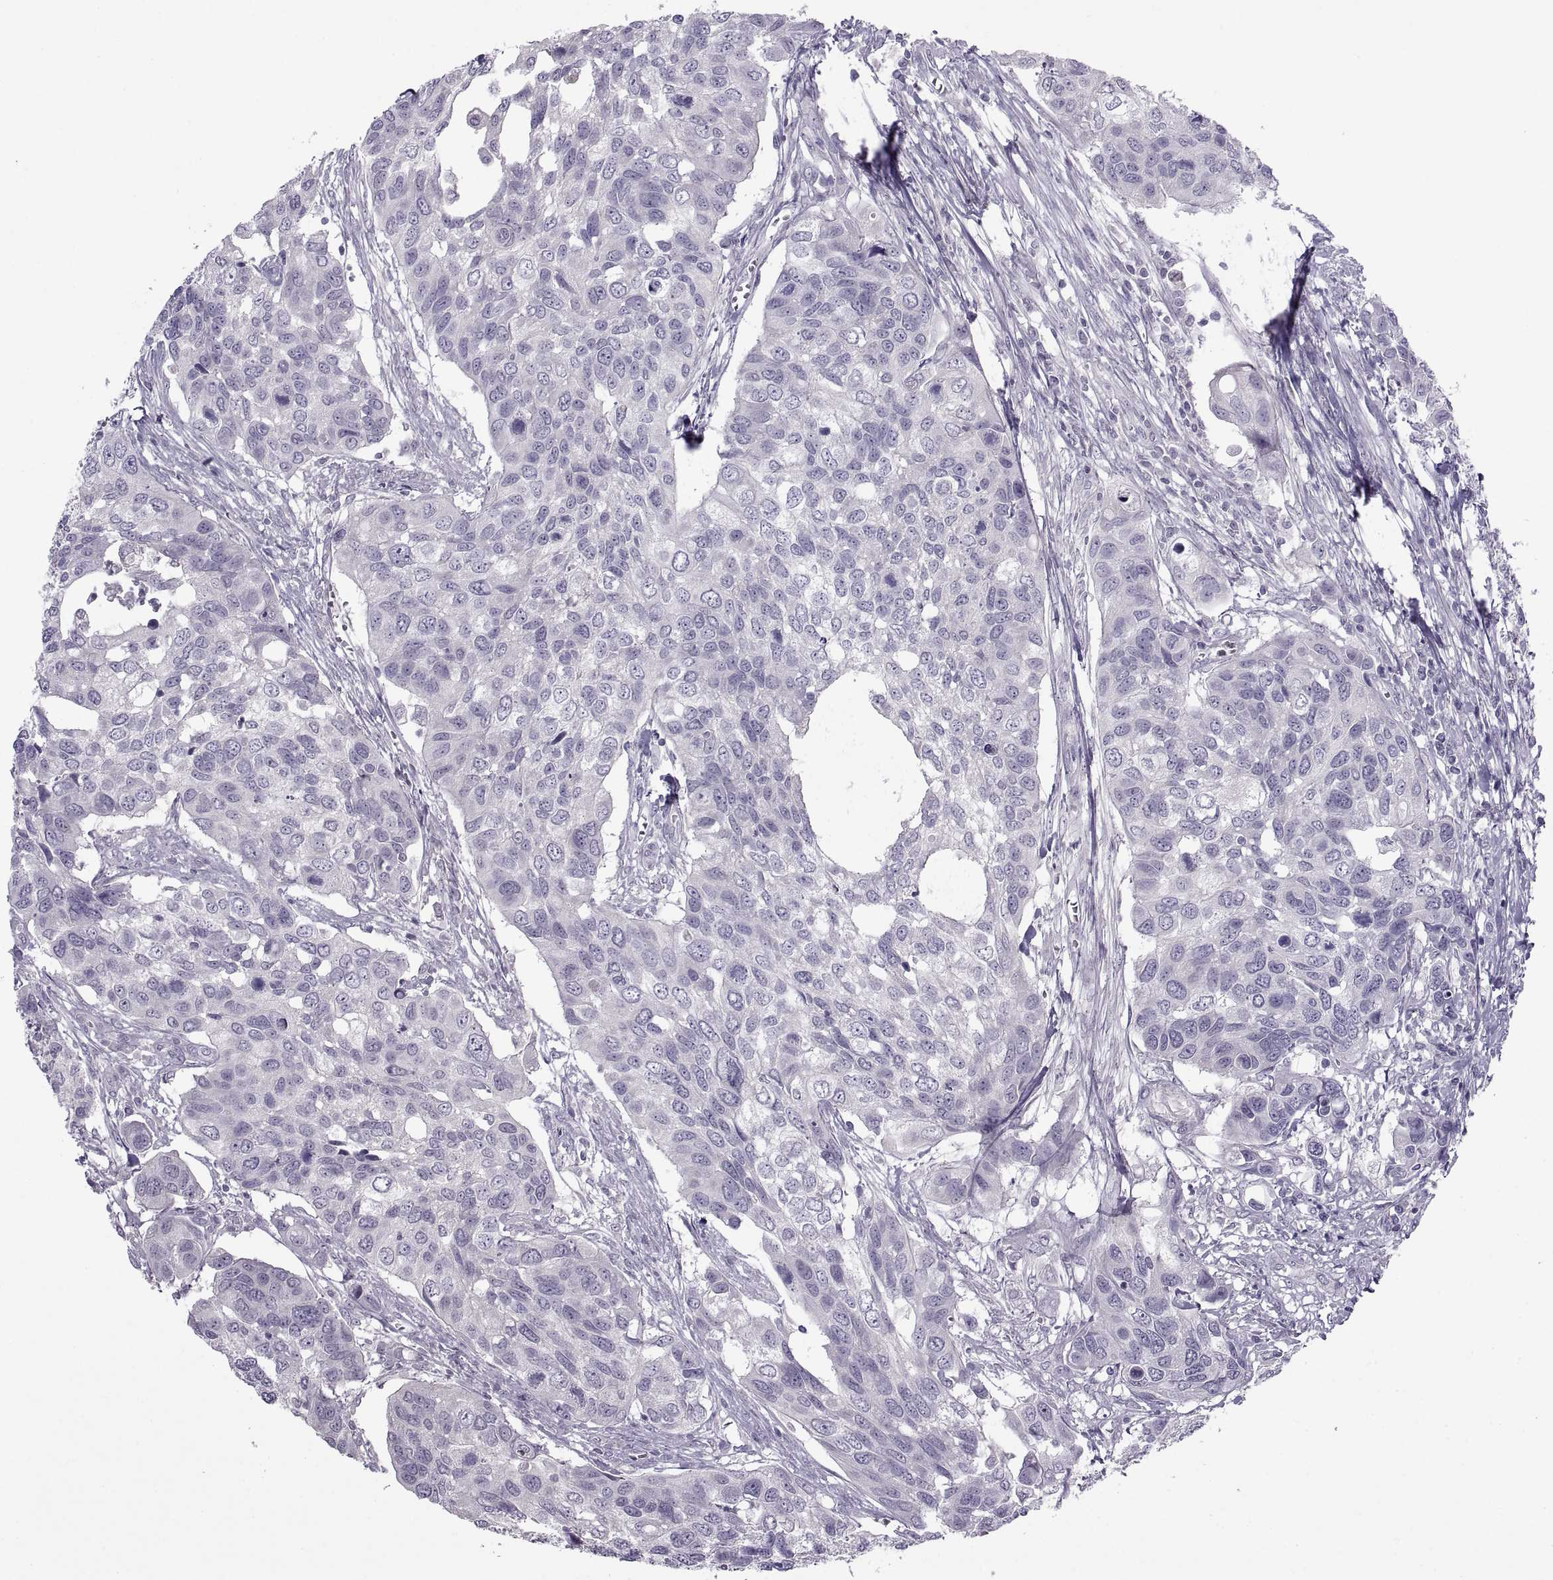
{"staining": {"intensity": "negative", "quantity": "none", "location": "none"}, "tissue": "urothelial cancer", "cell_type": "Tumor cells", "image_type": "cancer", "snomed": [{"axis": "morphology", "description": "Urothelial carcinoma, High grade"}, {"axis": "topography", "description": "Urinary bladder"}], "caption": "Protein analysis of urothelial cancer reveals no significant staining in tumor cells. (DAB immunohistochemistry (IHC) visualized using brightfield microscopy, high magnification).", "gene": "BSPH1", "patient": {"sex": "male", "age": 60}}